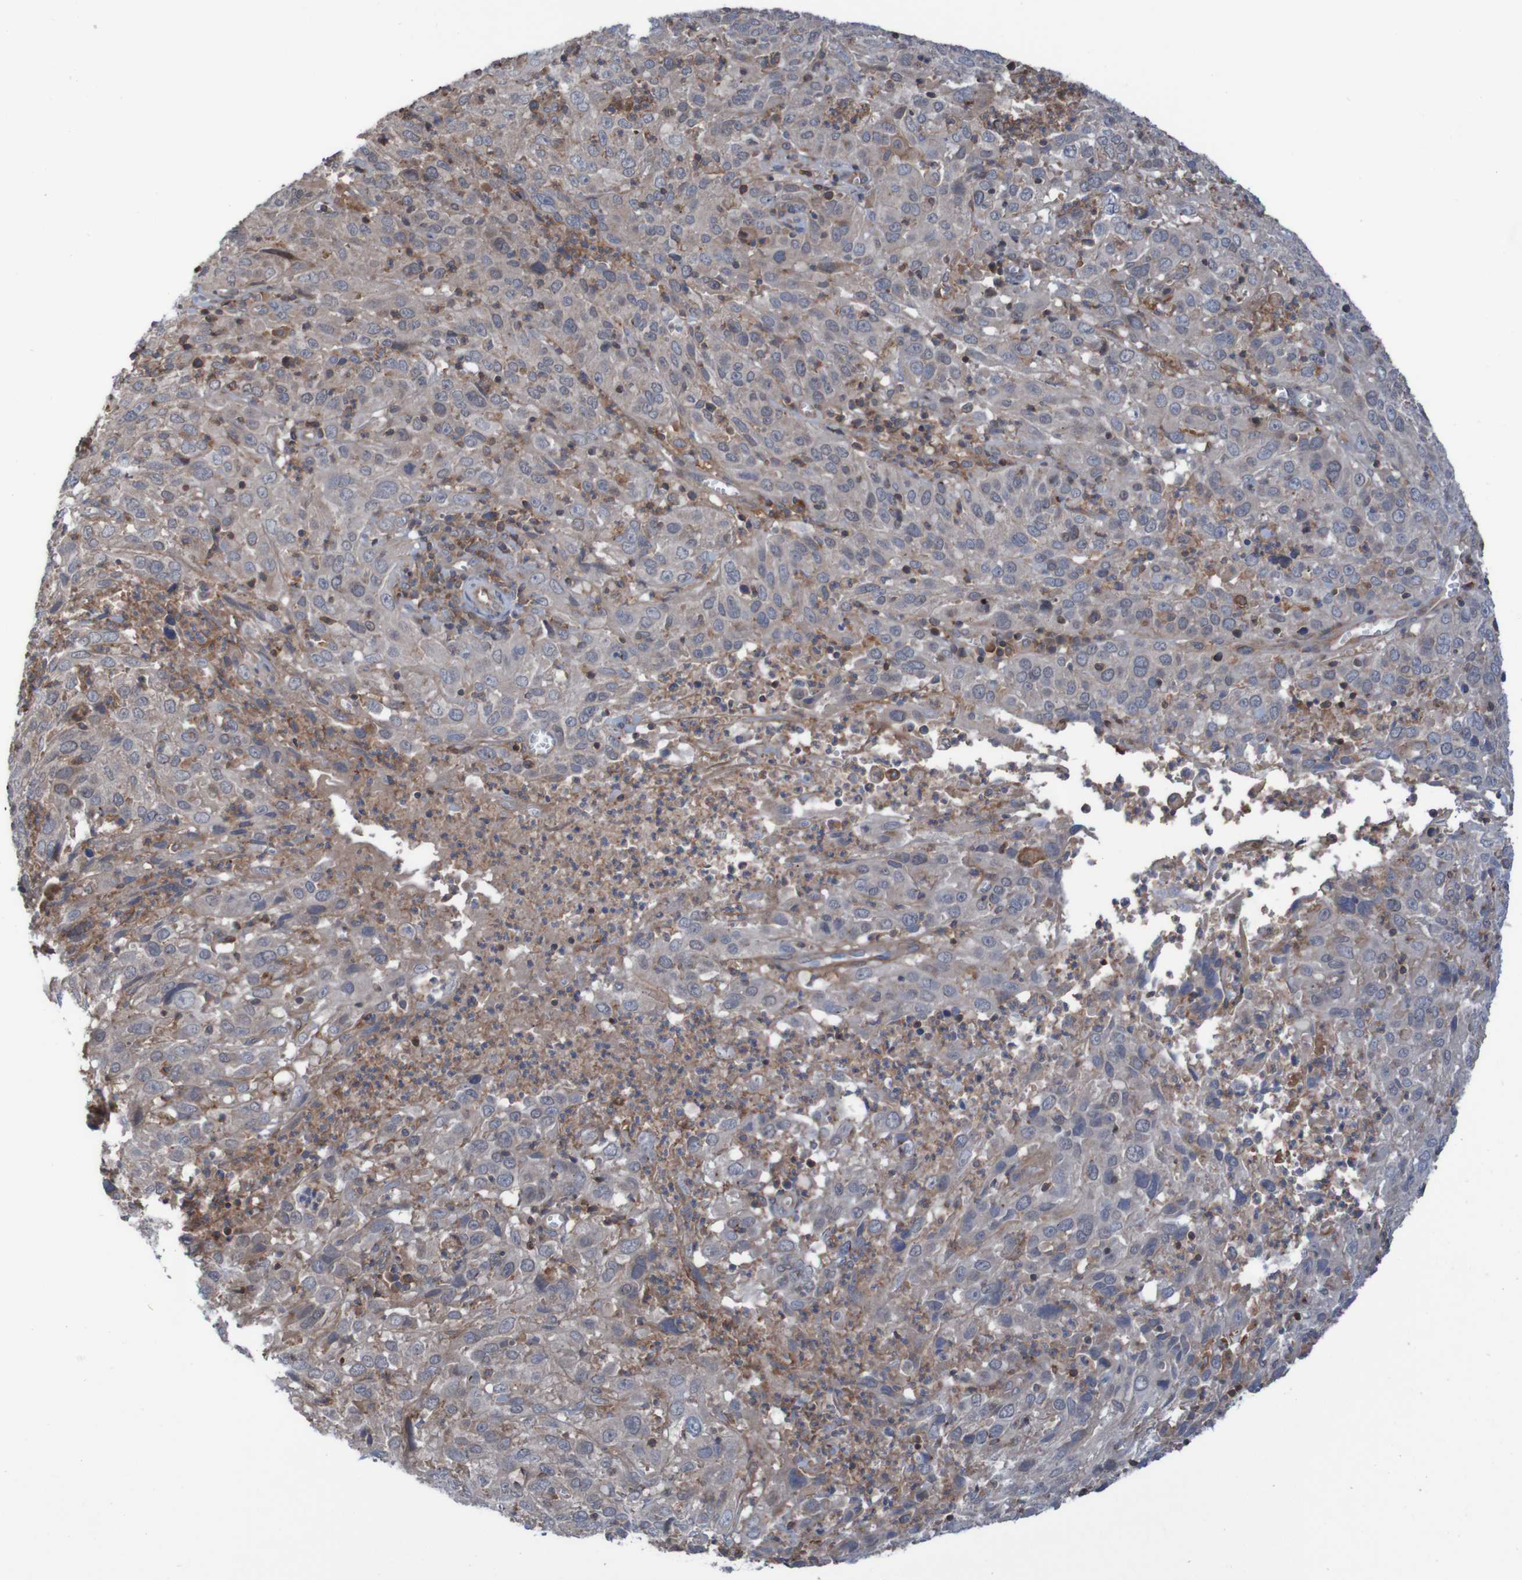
{"staining": {"intensity": "weak", "quantity": ">75%", "location": "cytoplasmic/membranous"}, "tissue": "cervical cancer", "cell_type": "Tumor cells", "image_type": "cancer", "snomed": [{"axis": "morphology", "description": "Squamous cell carcinoma, NOS"}, {"axis": "topography", "description": "Cervix"}], "caption": "Immunohistochemical staining of human cervical squamous cell carcinoma shows low levels of weak cytoplasmic/membranous positivity in about >75% of tumor cells. (brown staining indicates protein expression, while blue staining denotes nuclei).", "gene": "PDGFB", "patient": {"sex": "female", "age": 32}}